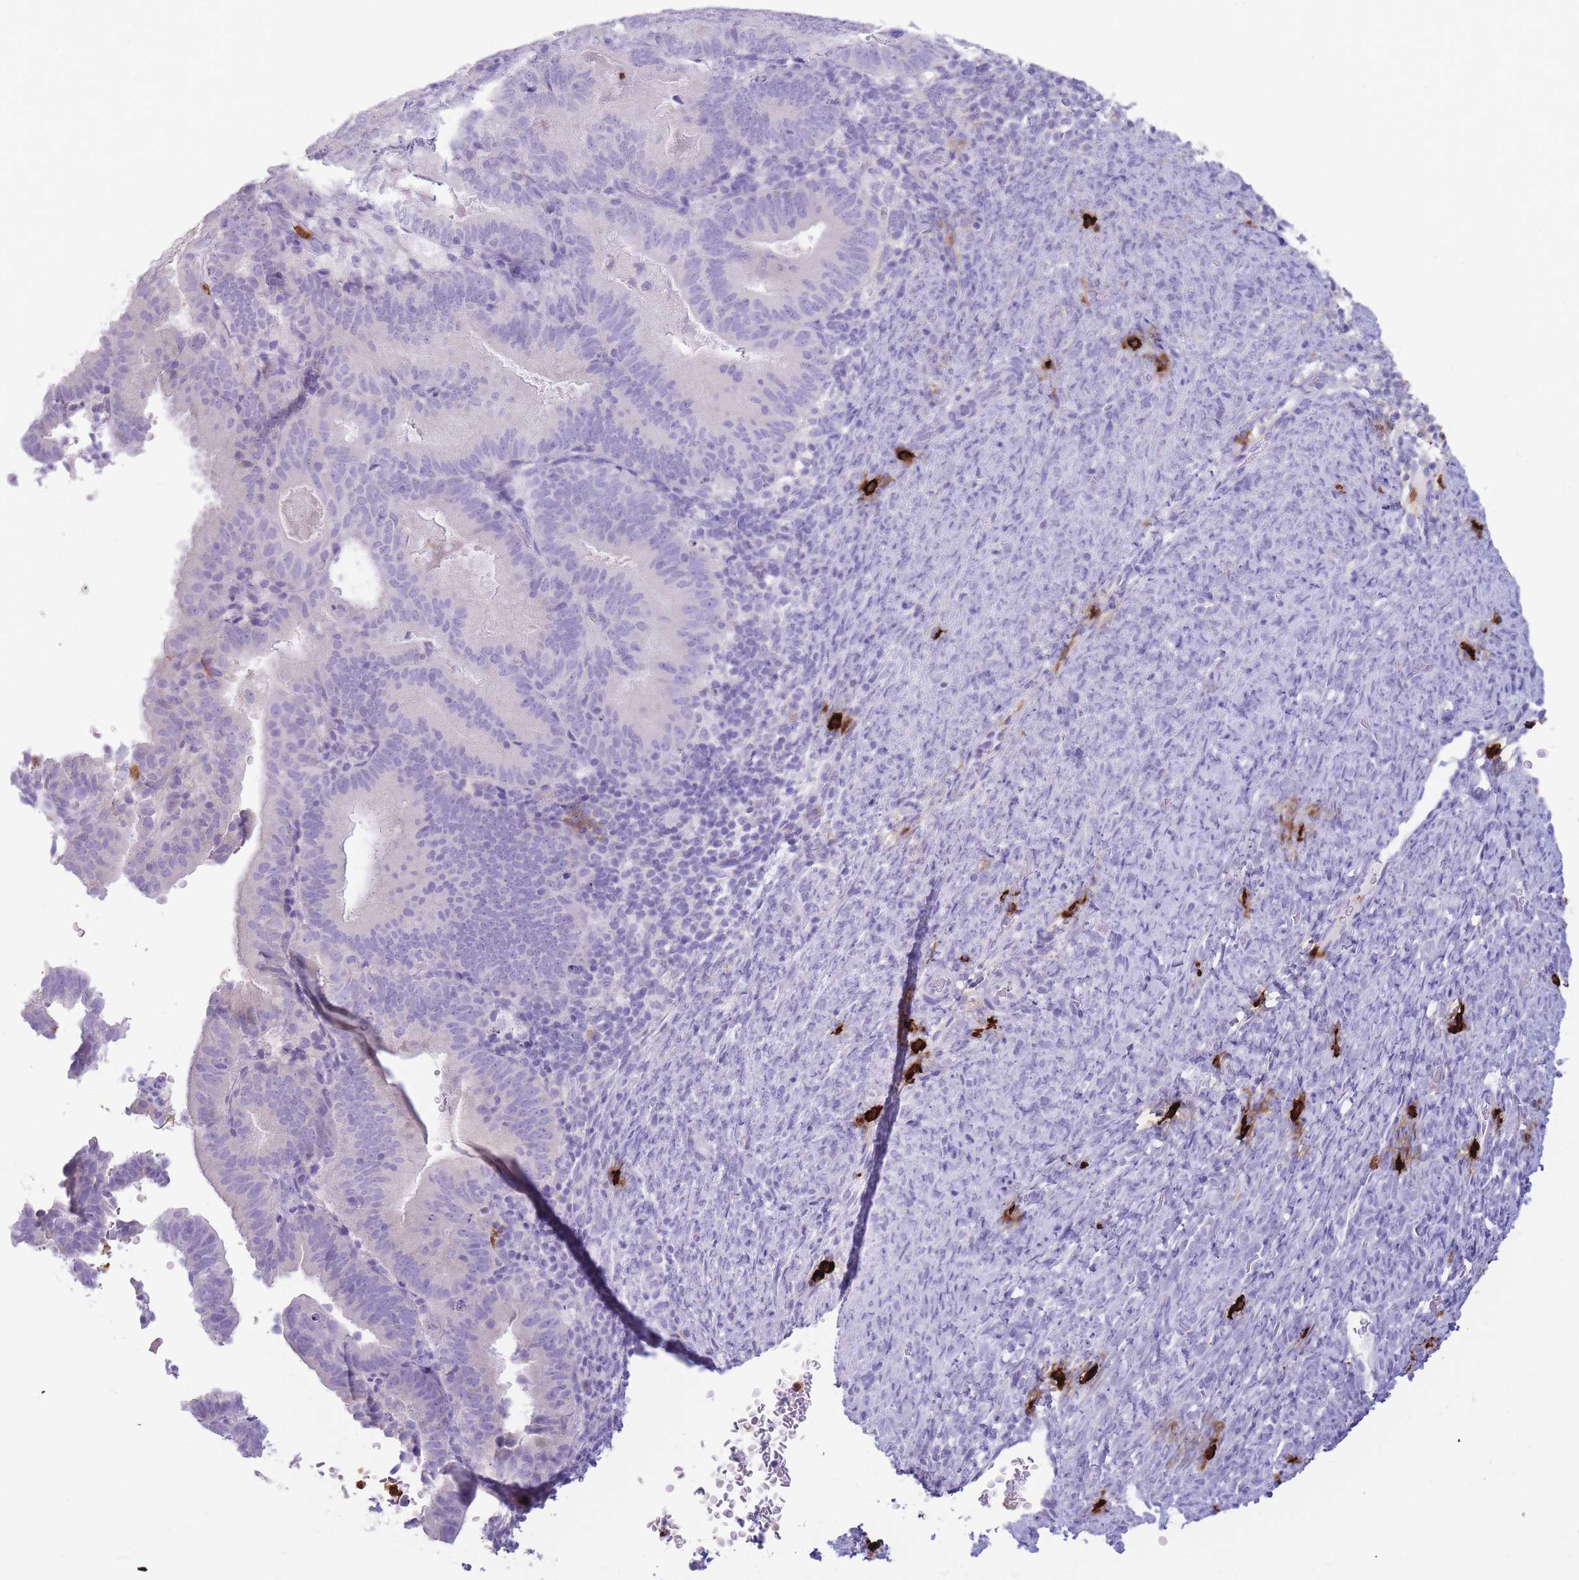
{"staining": {"intensity": "negative", "quantity": "none", "location": "none"}, "tissue": "endometrial cancer", "cell_type": "Tumor cells", "image_type": "cancer", "snomed": [{"axis": "morphology", "description": "Adenocarcinoma, NOS"}, {"axis": "topography", "description": "Endometrium"}], "caption": "Immunohistochemistry (IHC) of endometrial cancer (adenocarcinoma) reveals no positivity in tumor cells.", "gene": "TPSAB1", "patient": {"sex": "female", "age": 70}}